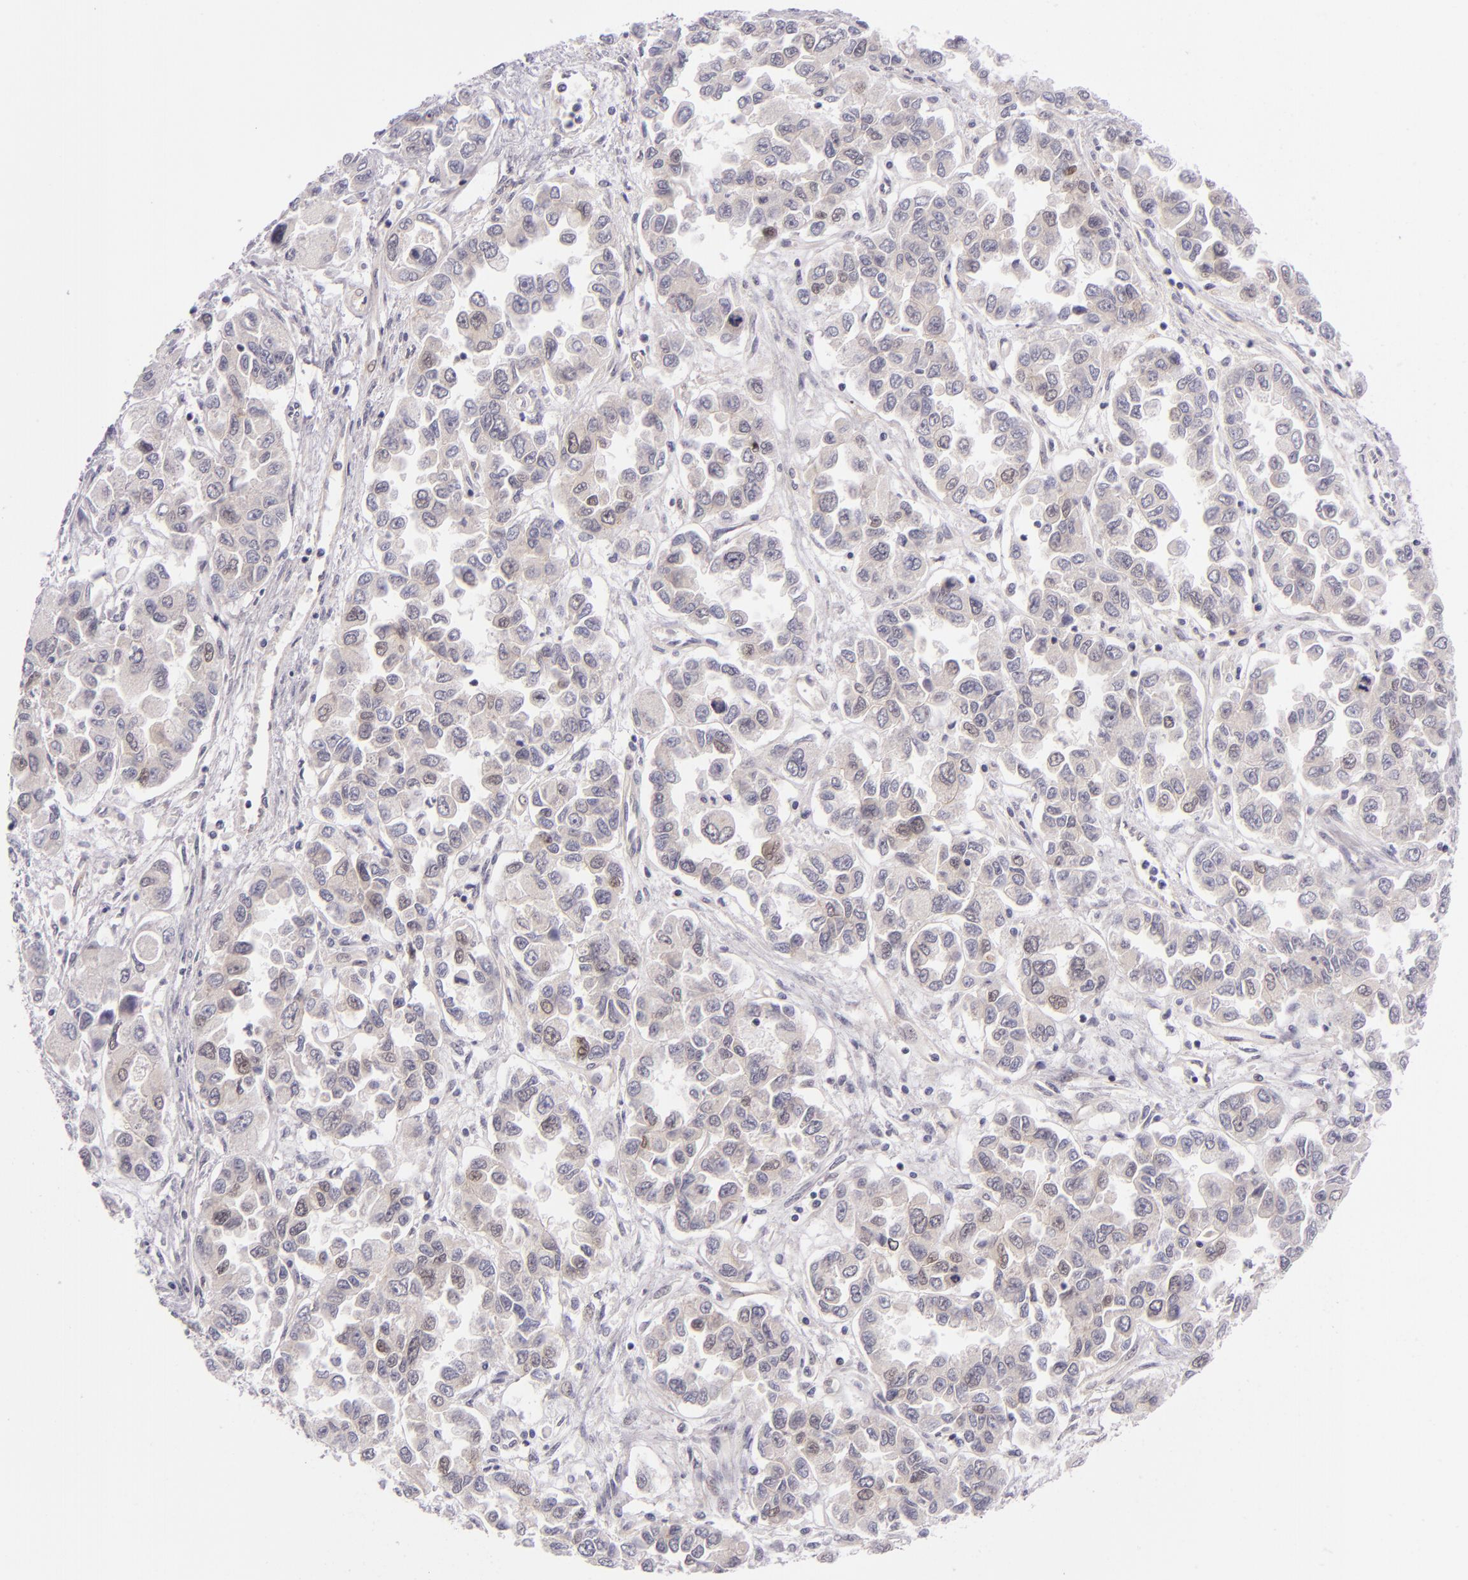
{"staining": {"intensity": "moderate", "quantity": "25%-75%", "location": "cytoplasmic/membranous,nuclear"}, "tissue": "ovarian cancer", "cell_type": "Tumor cells", "image_type": "cancer", "snomed": [{"axis": "morphology", "description": "Cystadenocarcinoma, serous, NOS"}, {"axis": "topography", "description": "Ovary"}], "caption": "Immunohistochemistry (IHC) photomicrograph of neoplastic tissue: human serous cystadenocarcinoma (ovarian) stained using immunohistochemistry reveals medium levels of moderate protein expression localized specifically in the cytoplasmic/membranous and nuclear of tumor cells, appearing as a cytoplasmic/membranous and nuclear brown color.", "gene": "BCL3", "patient": {"sex": "female", "age": 84}}